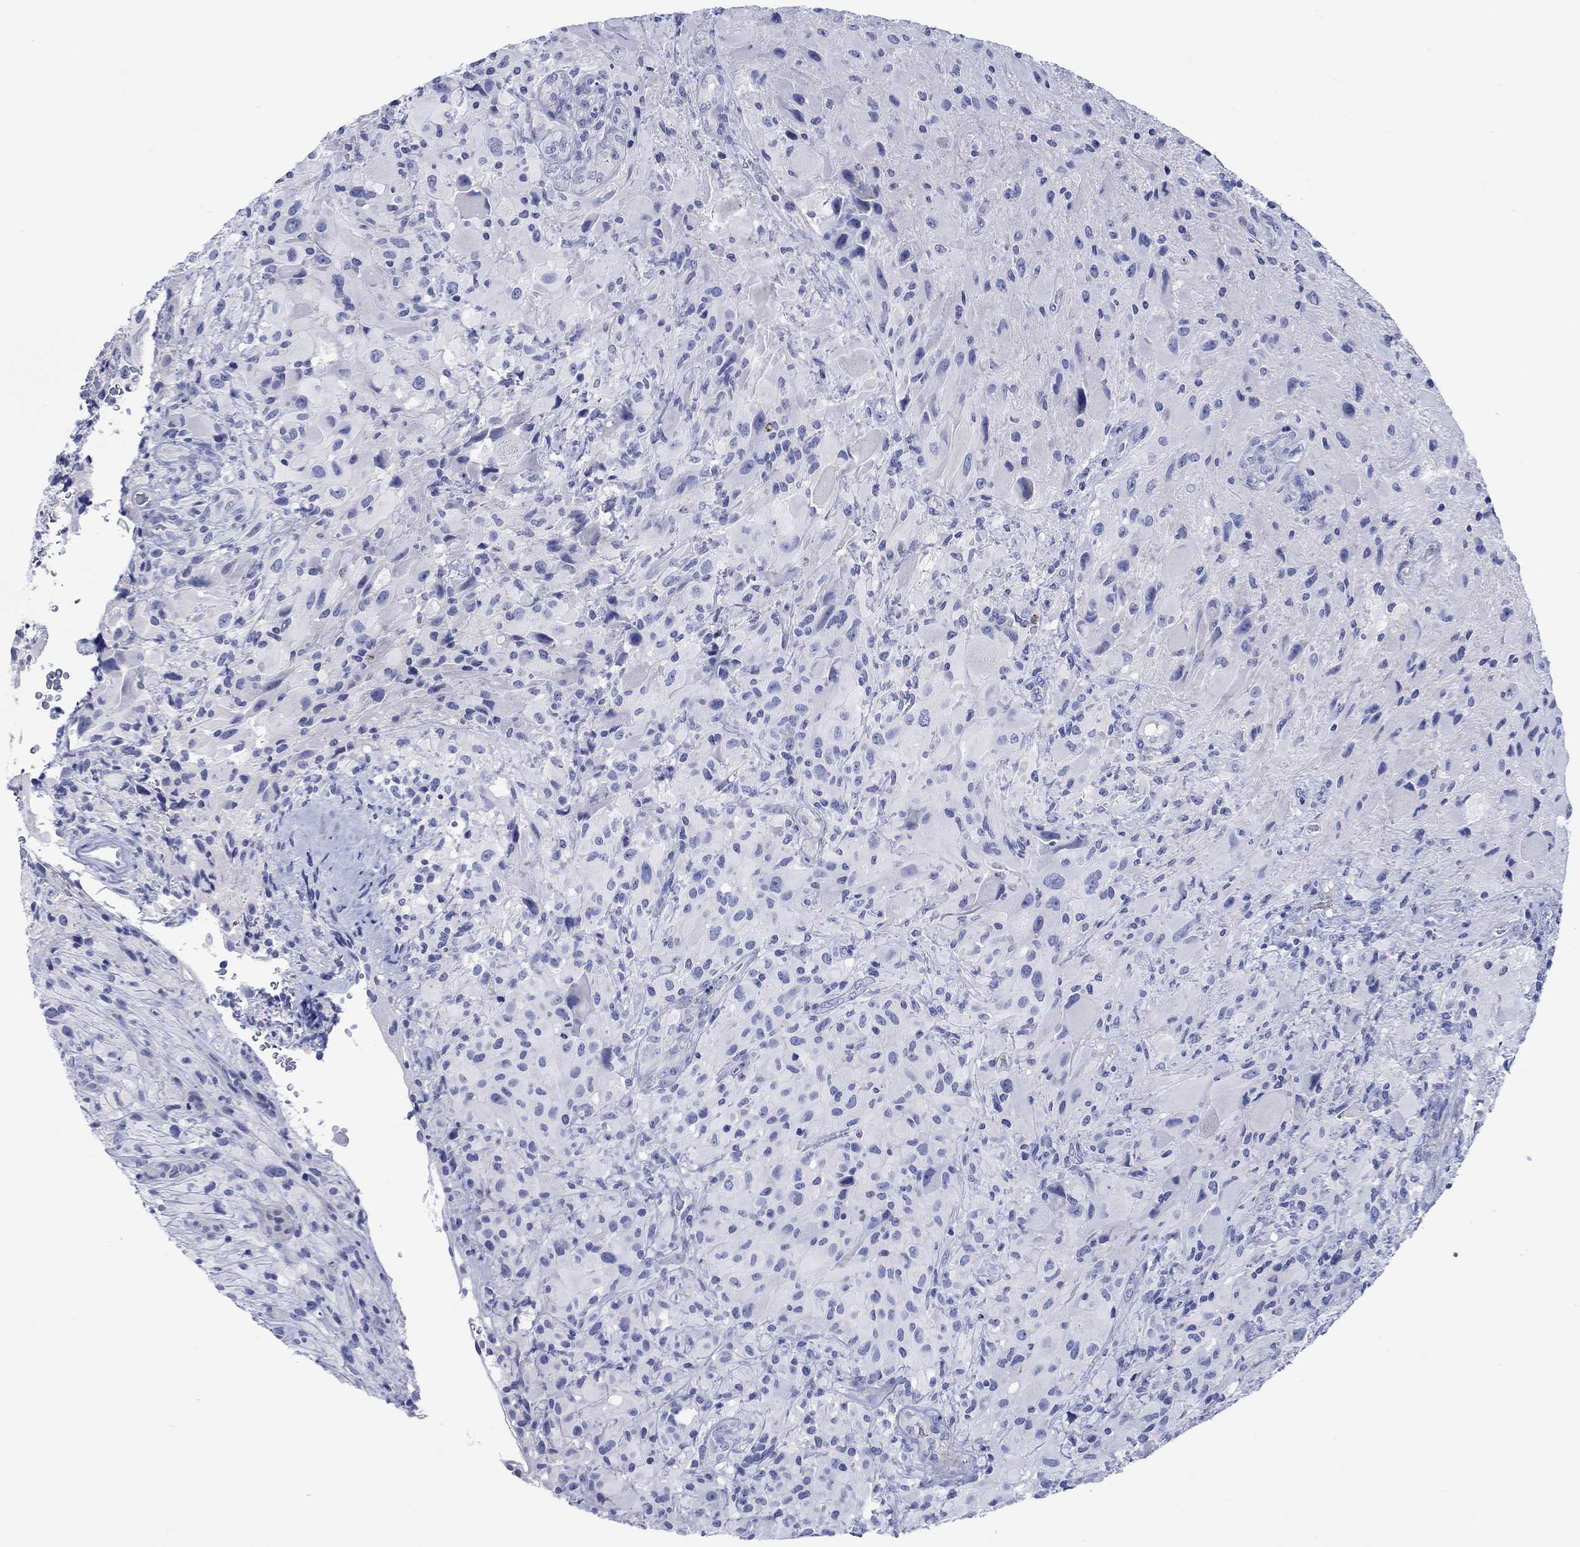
{"staining": {"intensity": "negative", "quantity": "none", "location": "none"}, "tissue": "glioma", "cell_type": "Tumor cells", "image_type": "cancer", "snomed": [{"axis": "morphology", "description": "Glioma, malignant, High grade"}, {"axis": "topography", "description": "Cerebral cortex"}], "caption": "This photomicrograph is of malignant high-grade glioma stained with immunohistochemistry to label a protein in brown with the nuclei are counter-stained blue. There is no expression in tumor cells. (Immunohistochemistry, brightfield microscopy, high magnification).", "gene": "CACNG3", "patient": {"sex": "male", "age": 35}}